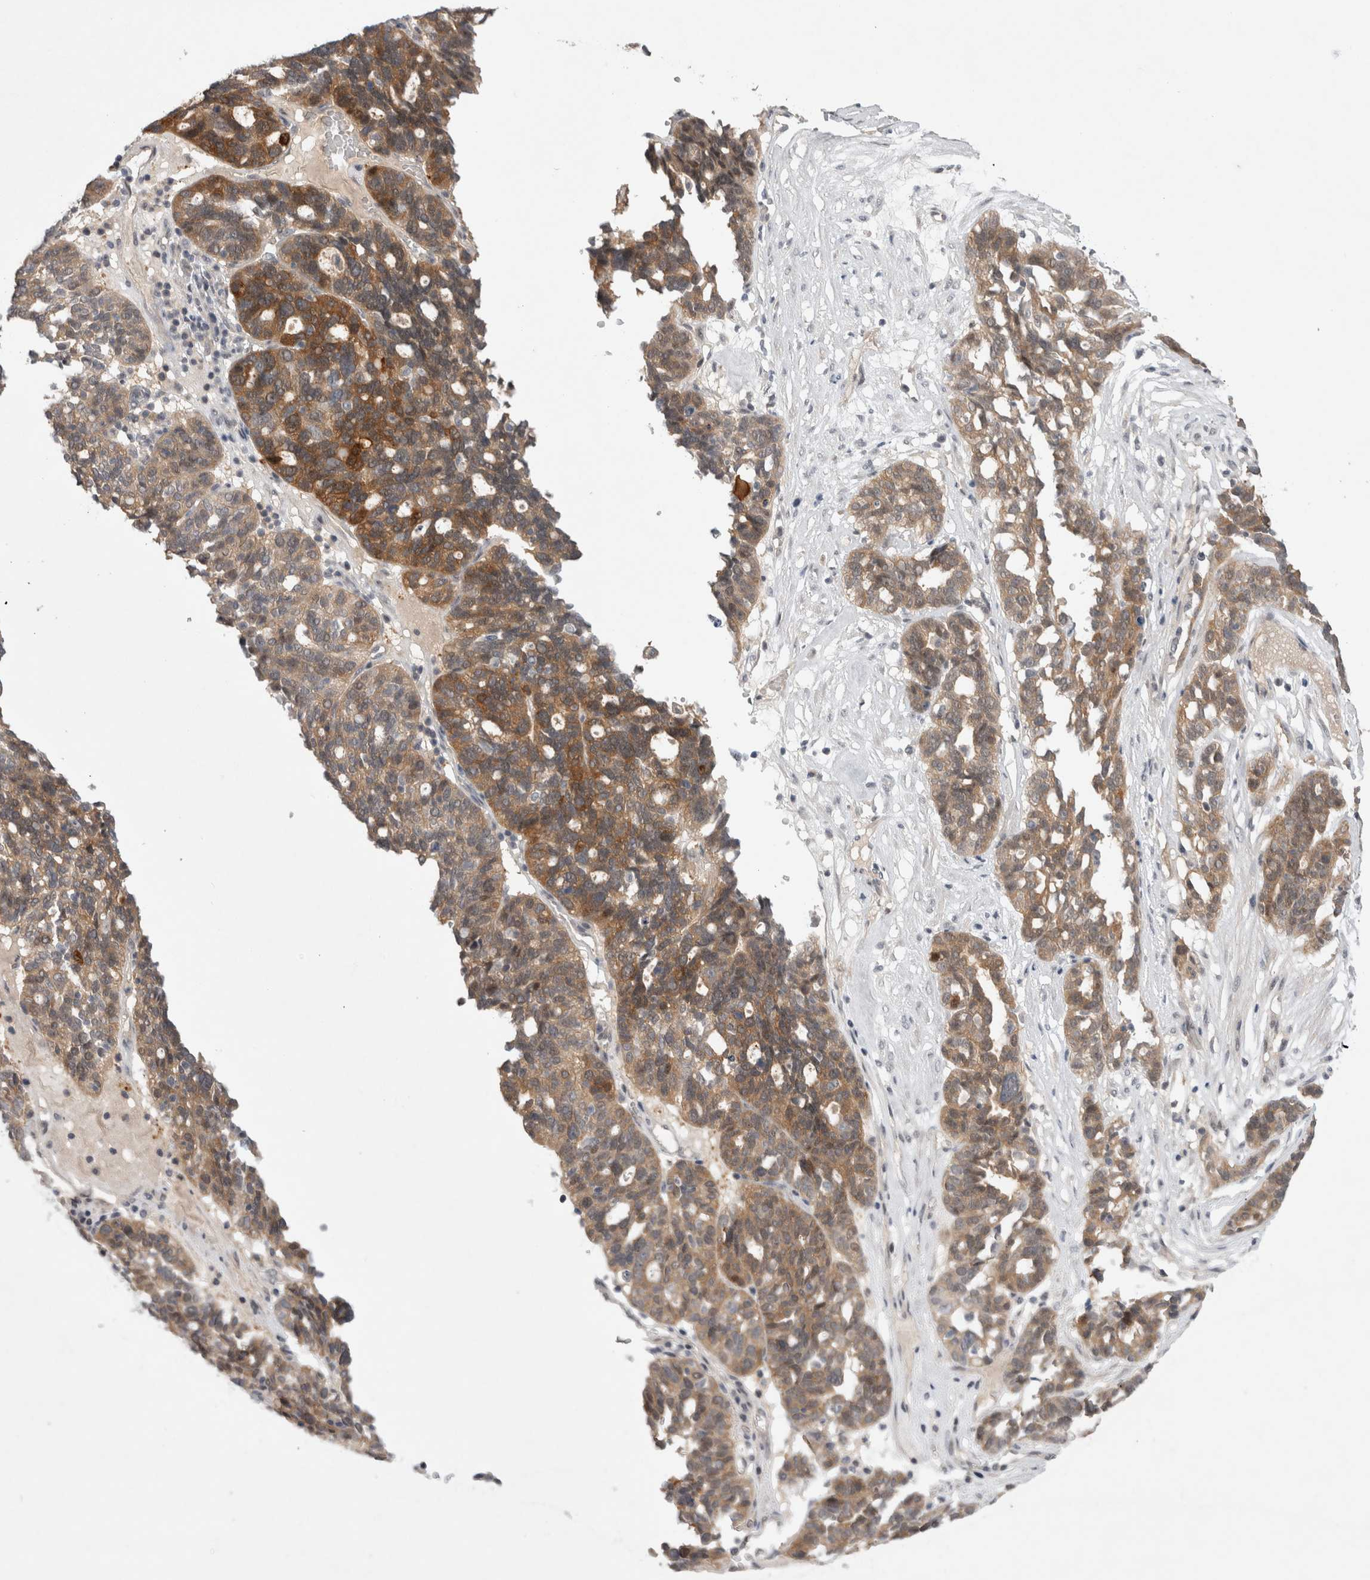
{"staining": {"intensity": "moderate", "quantity": ">75%", "location": "cytoplasmic/membranous"}, "tissue": "ovarian cancer", "cell_type": "Tumor cells", "image_type": "cancer", "snomed": [{"axis": "morphology", "description": "Cystadenocarcinoma, serous, NOS"}, {"axis": "topography", "description": "Ovary"}], "caption": "High-magnification brightfield microscopy of ovarian cancer stained with DAB (brown) and counterstained with hematoxylin (blue). tumor cells exhibit moderate cytoplasmic/membranous staining is appreciated in about>75% of cells.", "gene": "CERS3", "patient": {"sex": "female", "age": 59}}